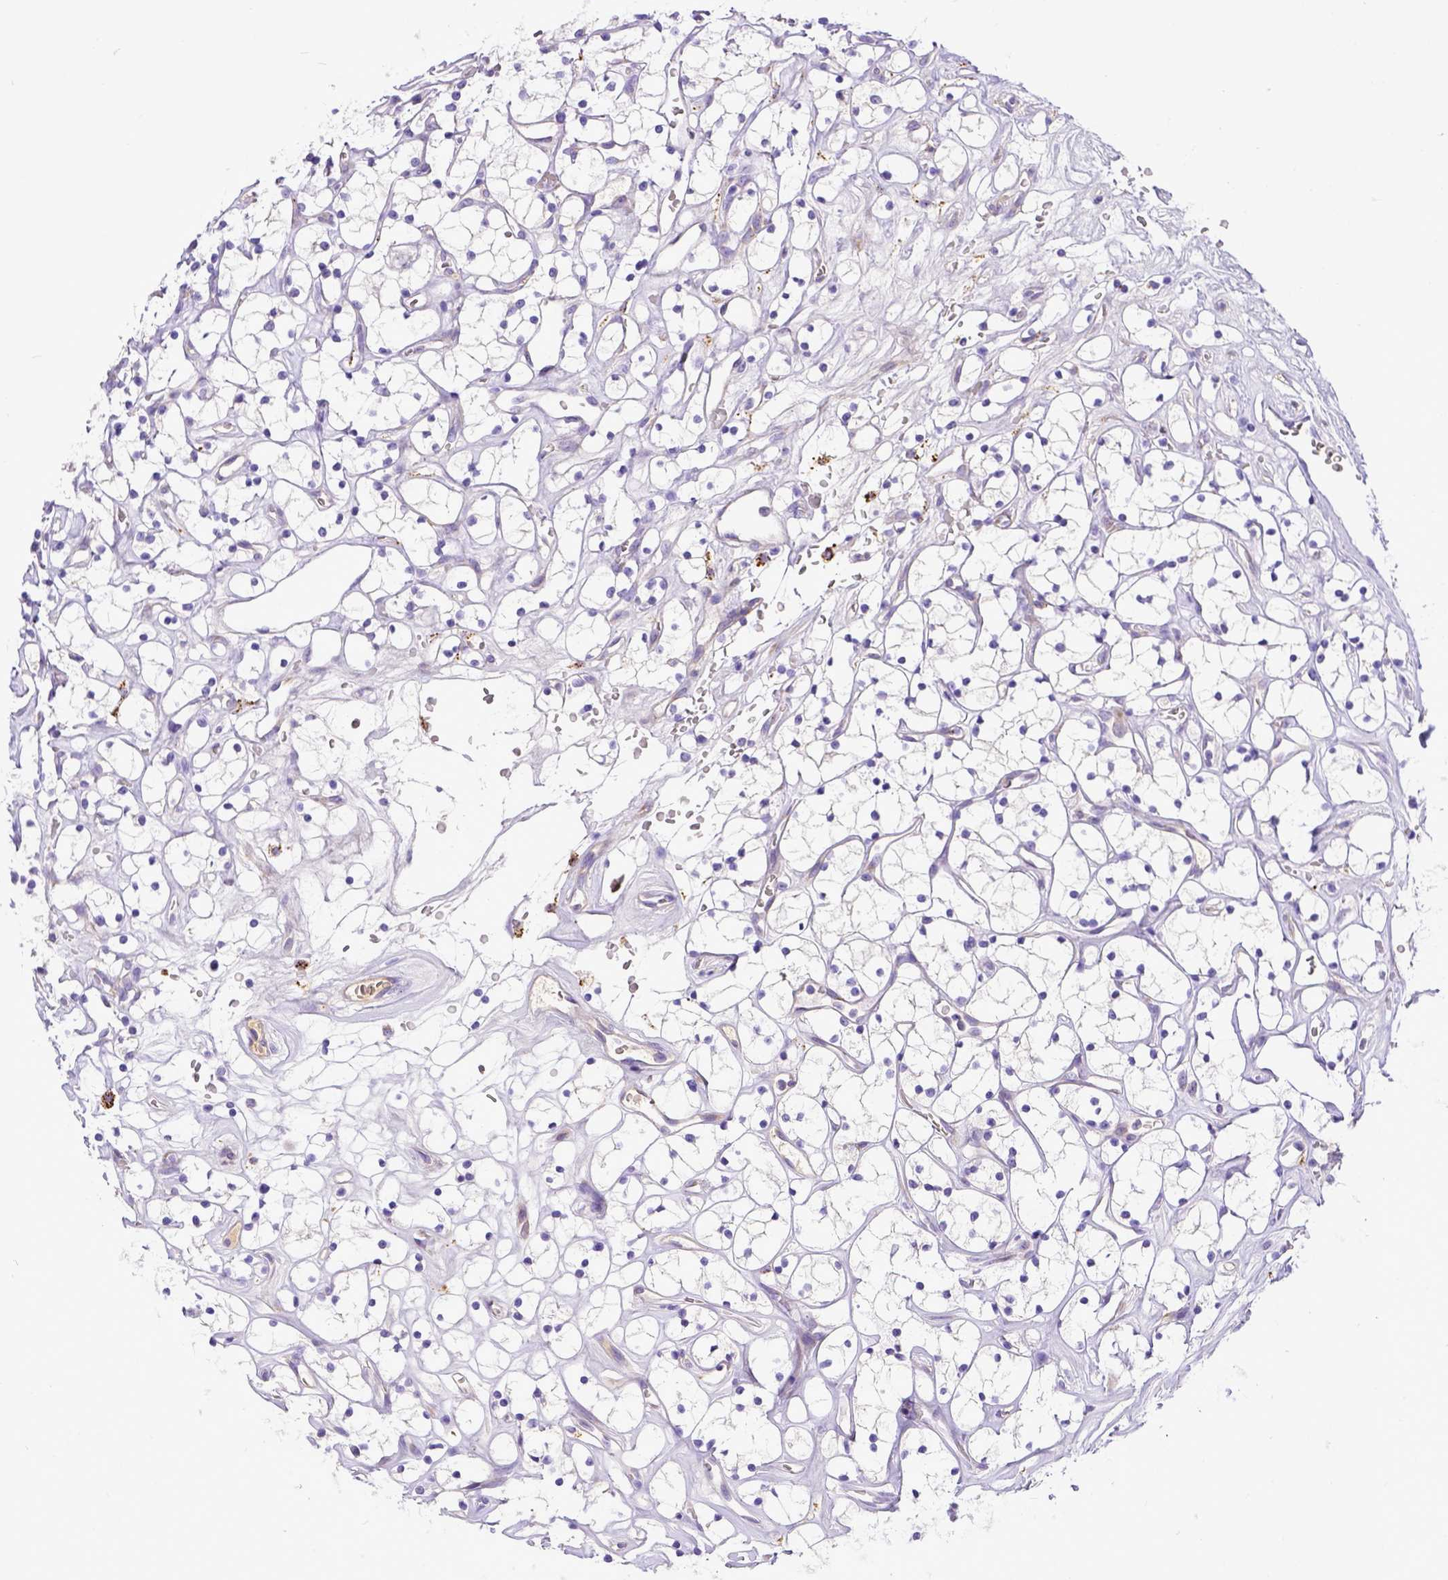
{"staining": {"intensity": "negative", "quantity": "none", "location": "none"}, "tissue": "renal cancer", "cell_type": "Tumor cells", "image_type": "cancer", "snomed": [{"axis": "morphology", "description": "Adenocarcinoma, NOS"}, {"axis": "topography", "description": "Kidney"}], "caption": "Photomicrograph shows no significant protein staining in tumor cells of adenocarcinoma (renal). (Immunohistochemistry (ihc), brightfield microscopy, high magnification).", "gene": "CFAP300", "patient": {"sex": "female", "age": 64}}